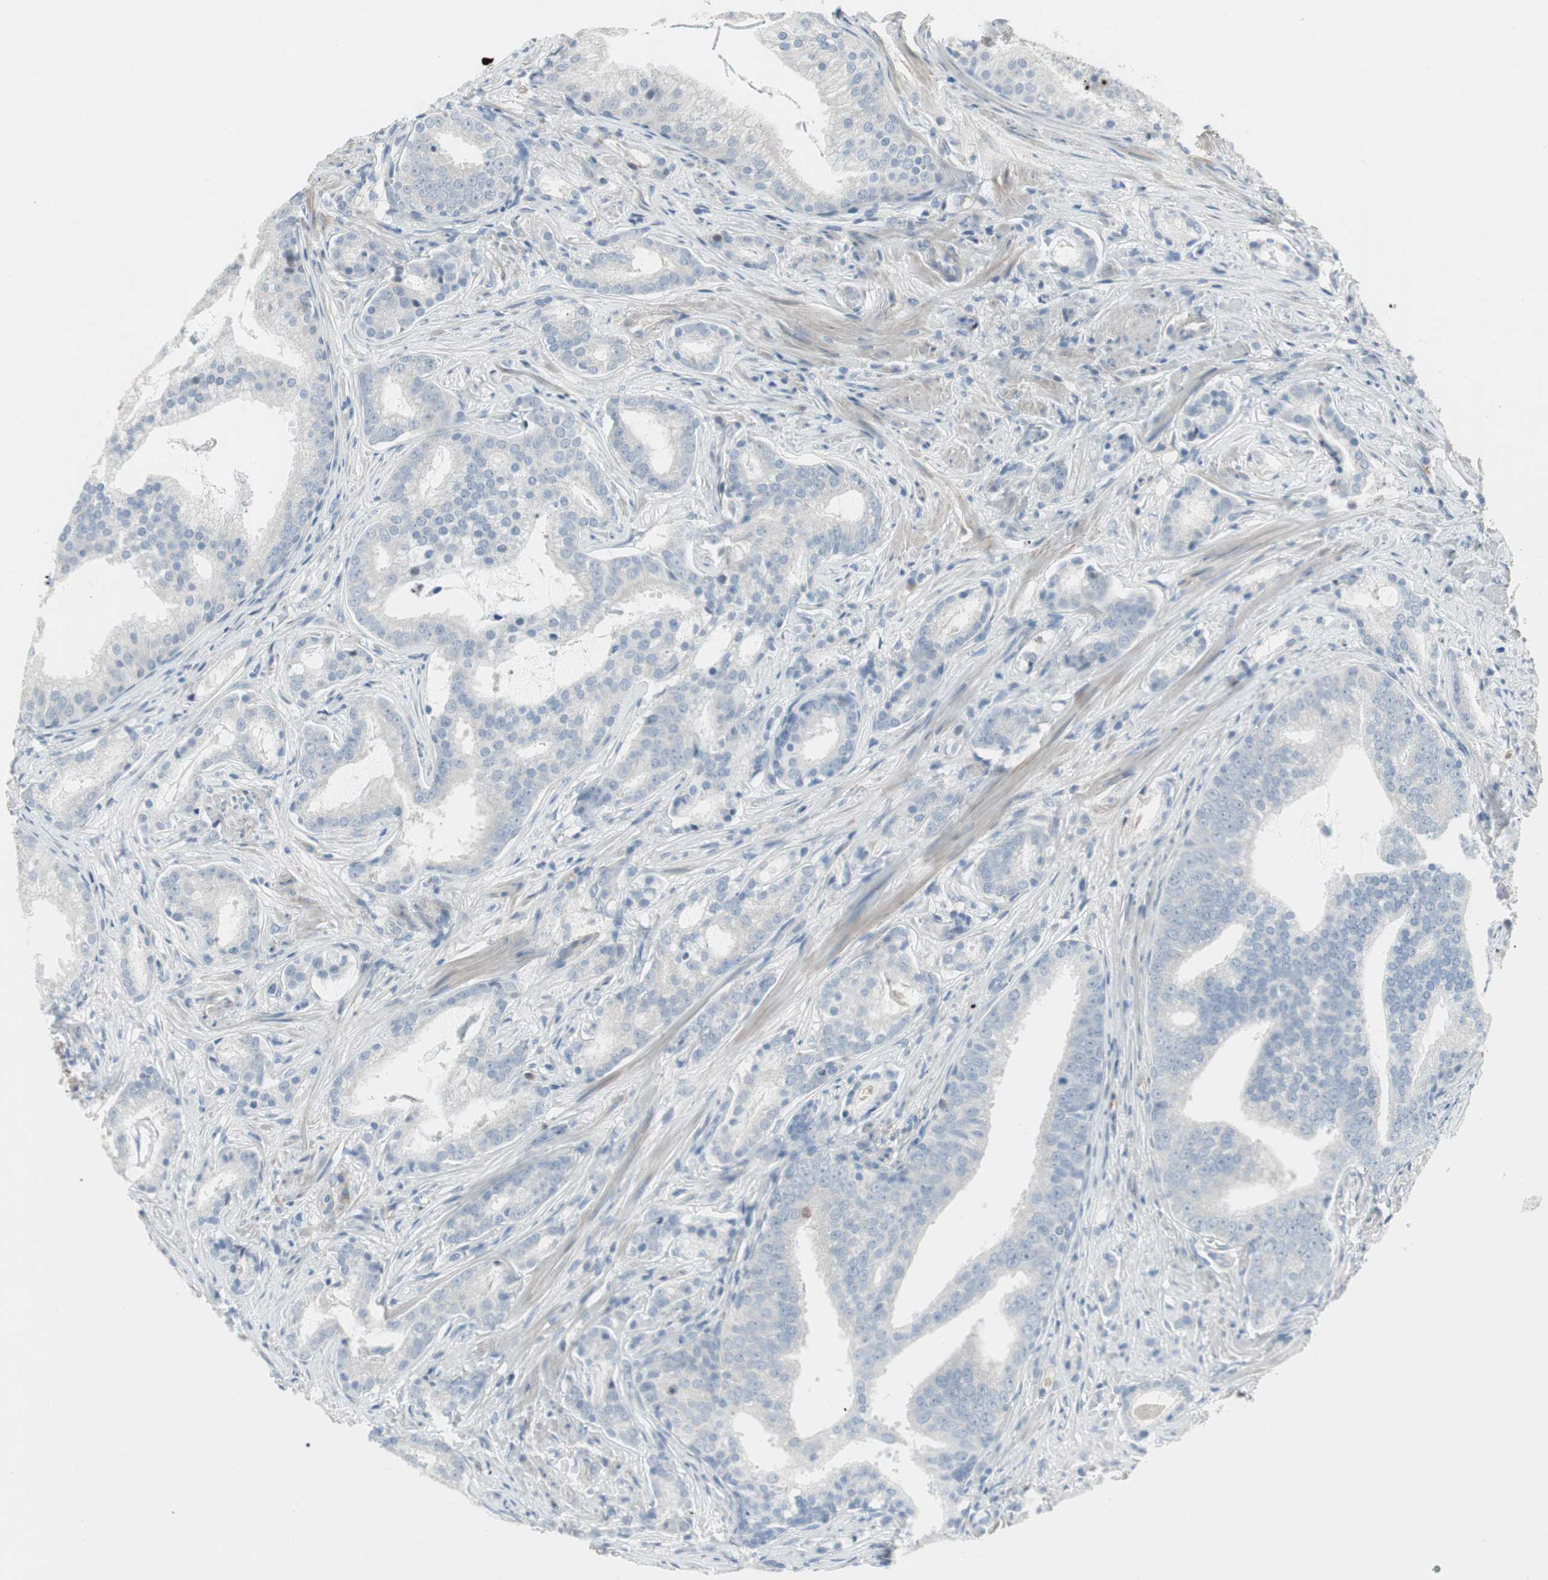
{"staining": {"intensity": "negative", "quantity": "none", "location": "none"}, "tissue": "prostate cancer", "cell_type": "Tumor cells", "image_type": "cancer", "snomed": [{"axis": "morphology", "description": "Adenocarcinoma, Low grade"}, {"axis": "topography", "description": "Prostate"}], "caption": "An IHC histopathology image of prostate cancer is shown. There is no staining in tumor cells of prostate cancer. (Stains: DAB (3,3'-diaminobenzidine) immunohistochemistry with hematoxylin counter stain, Microscopy: brightfield microscopy at high magnification).", "gene": "PIGR", "patient": {"sex": "male", "age": 58}}